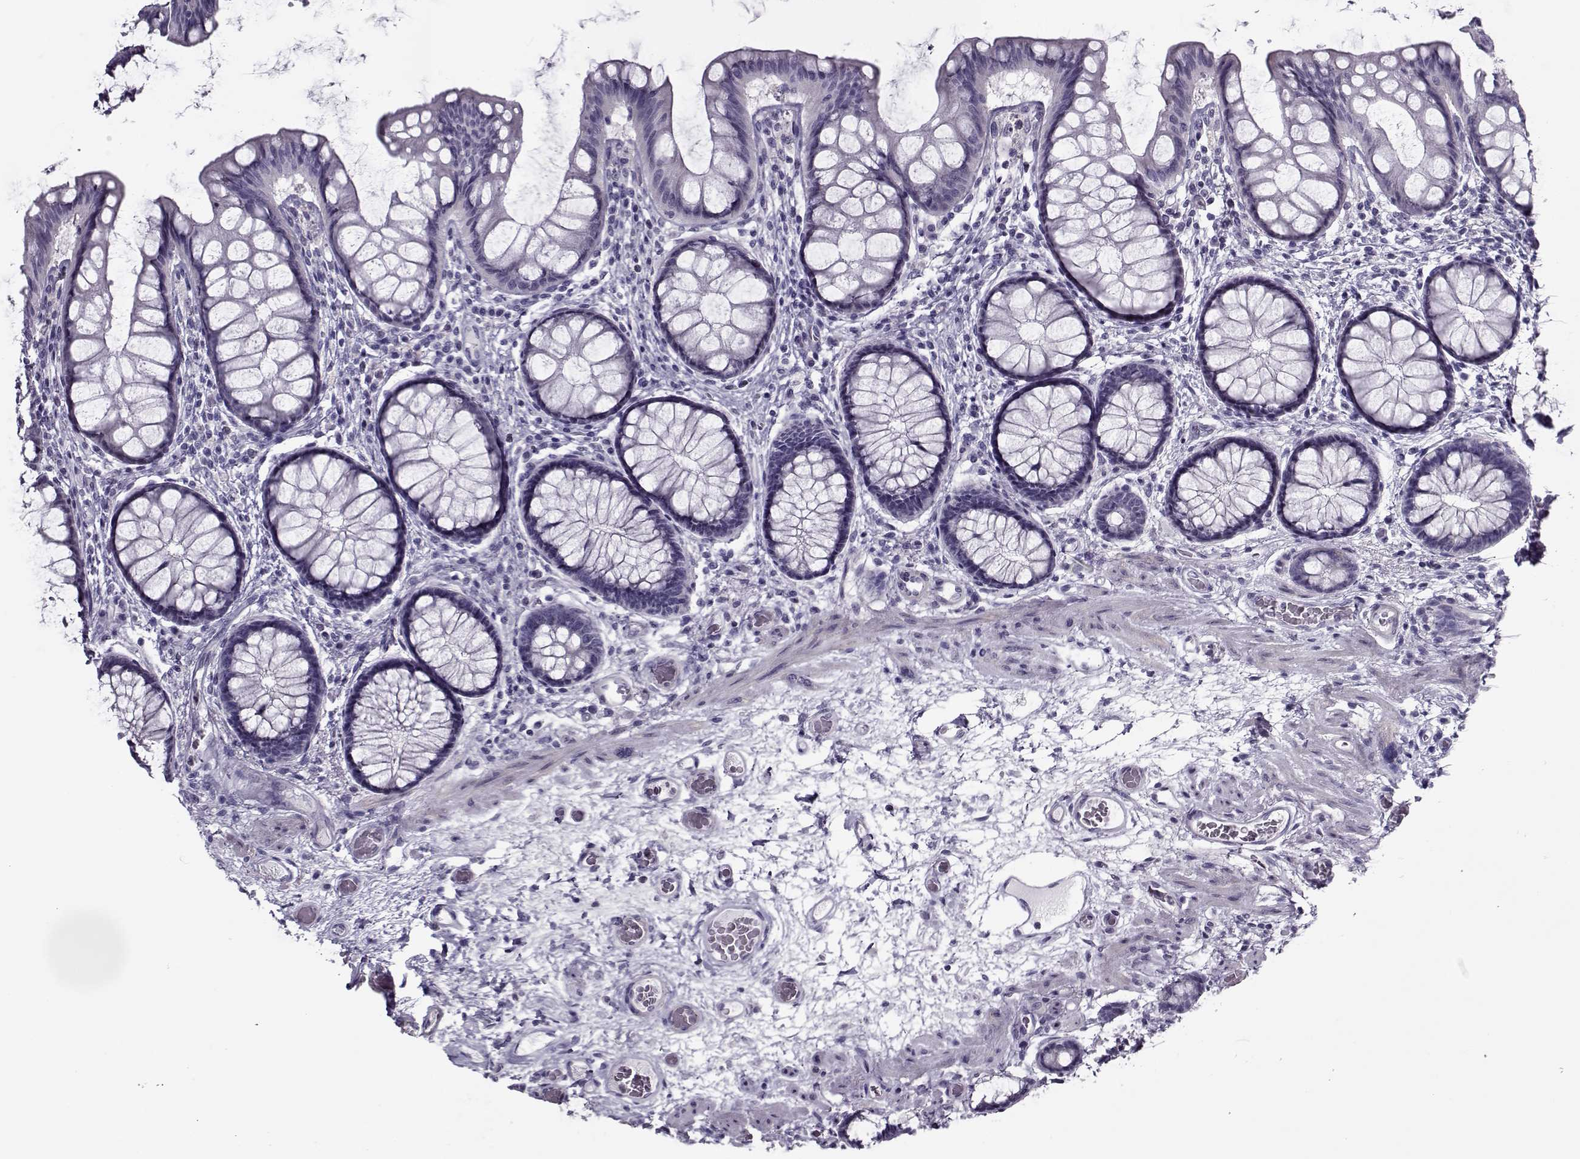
{"staining": {"intensity": "negative", "quantity": "none", "location": "none"}, "tissue": "colon", "cell_type": "Endothelial cells", "image_type": "normal", "snomed": [{"axis": "morphology", "description": "Normal tissue, NOS"}, {"axis": "topography", "description": "Colon"}], "caption": "This photomicrograph is of normal colon stained with IHC to label a protein in brown with the nuclei are counter-stained blue. There is no positivity in endothelial cells.", "gene": "CIBAR1", "patient": {"sex": "female", "age": 65}}